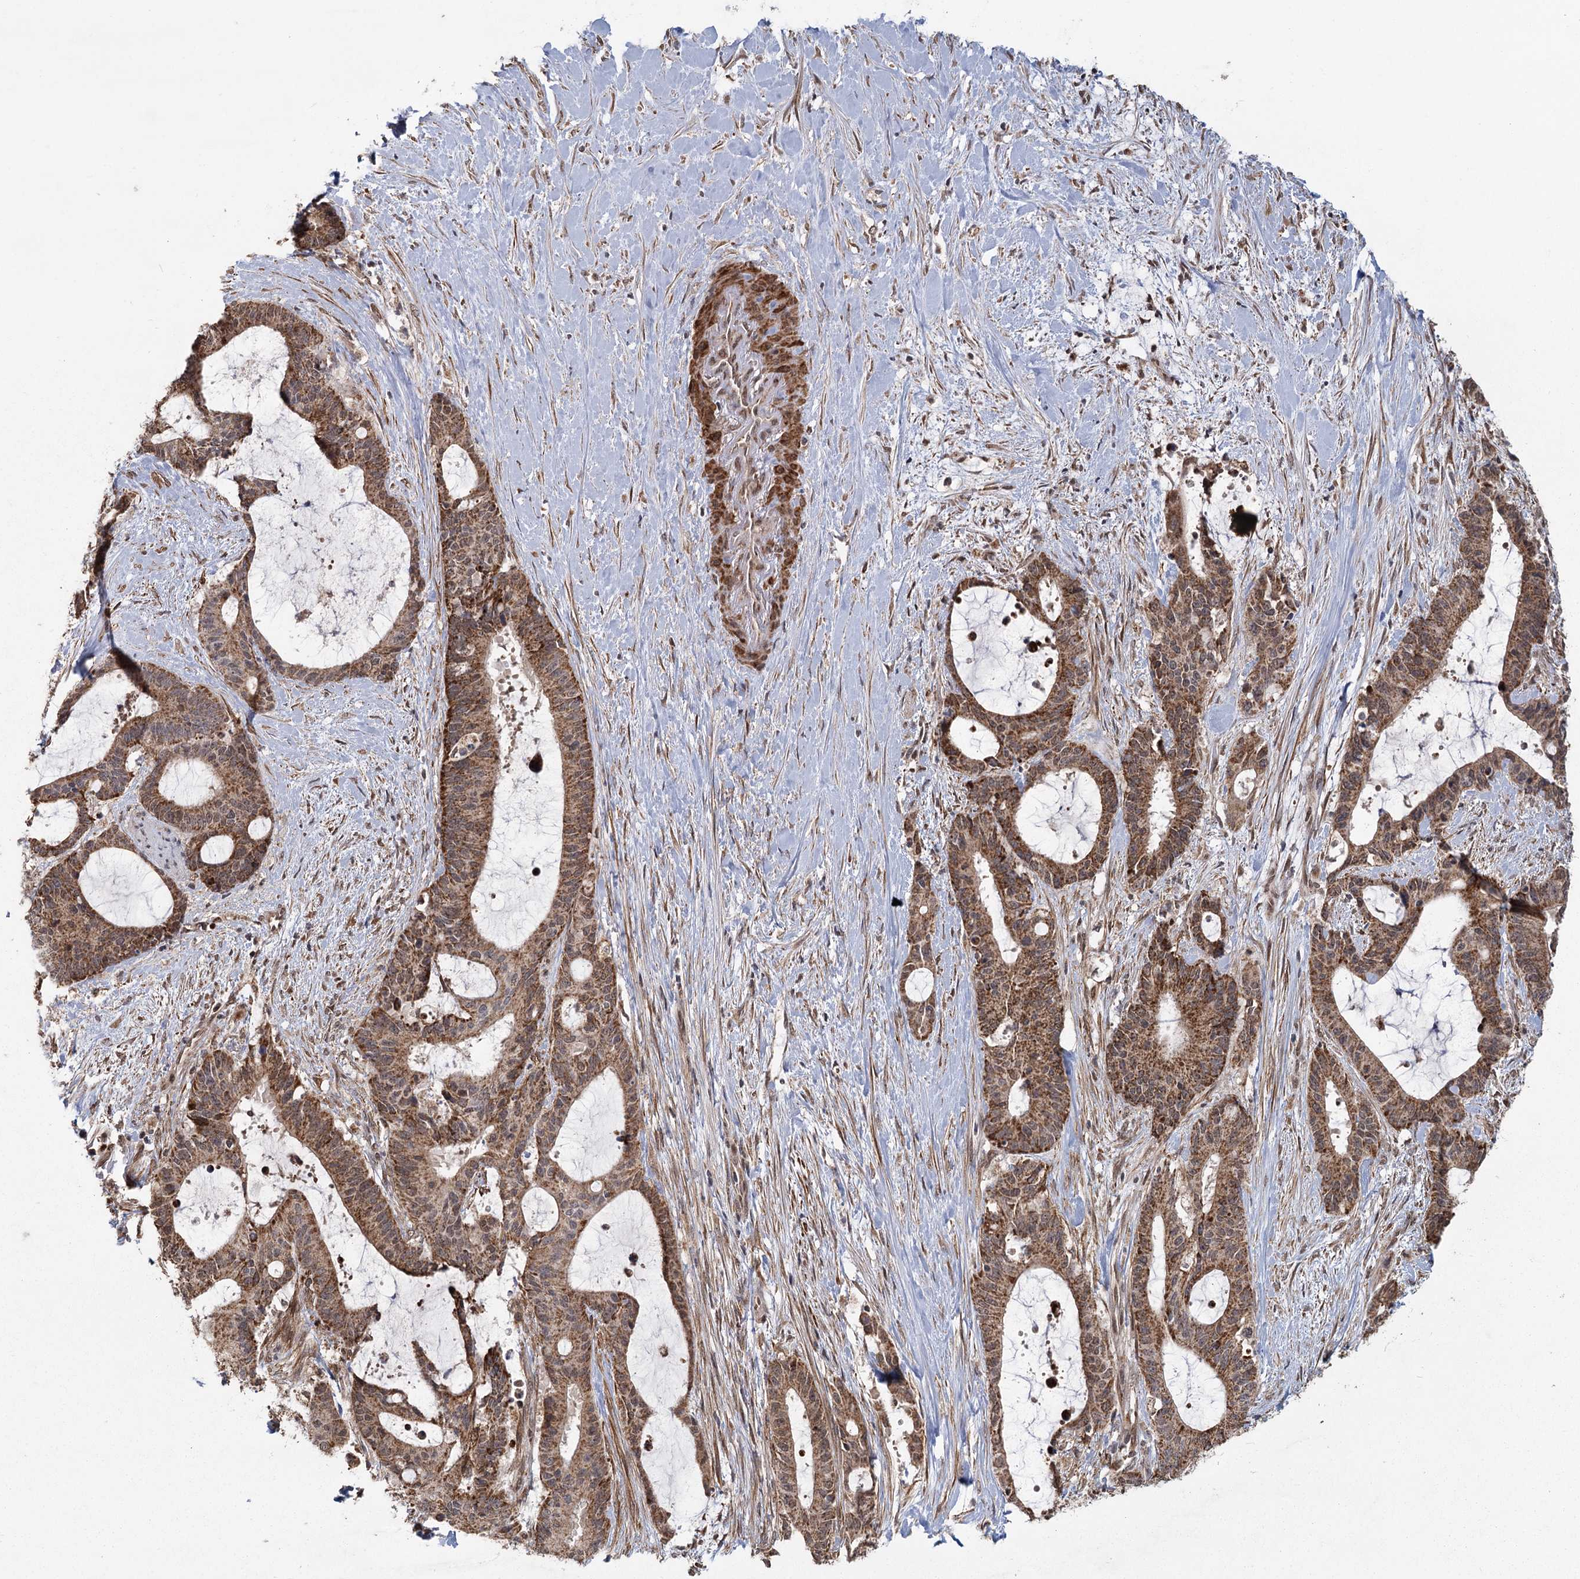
{"staining": {"intensity": "strong", "quantity": ">75%", "location": "cytoplasmic/membranous"}, "tissue": "liver cancer", "cell_type": "Tumor cells", "image_type": "cancer", "snomed": [{"axis": "morphology", "description": "Normal tissue, NOS"}, {"axis": "morphology", "description": "Cholangiocarcinoma"}, {"axis": "topography", "description": "Liver"}, {"axis": "topography", "description": "Peripheral nerve tissue"}], "caption": "Protein analysis of cholangiocarcinoma (liver) tissue reveals strong cytoplasmic/membranous expression in about >75% of tumor cells.", "gene": "ZCCHC24", "patient": {"sex": "female", "age": 73}}